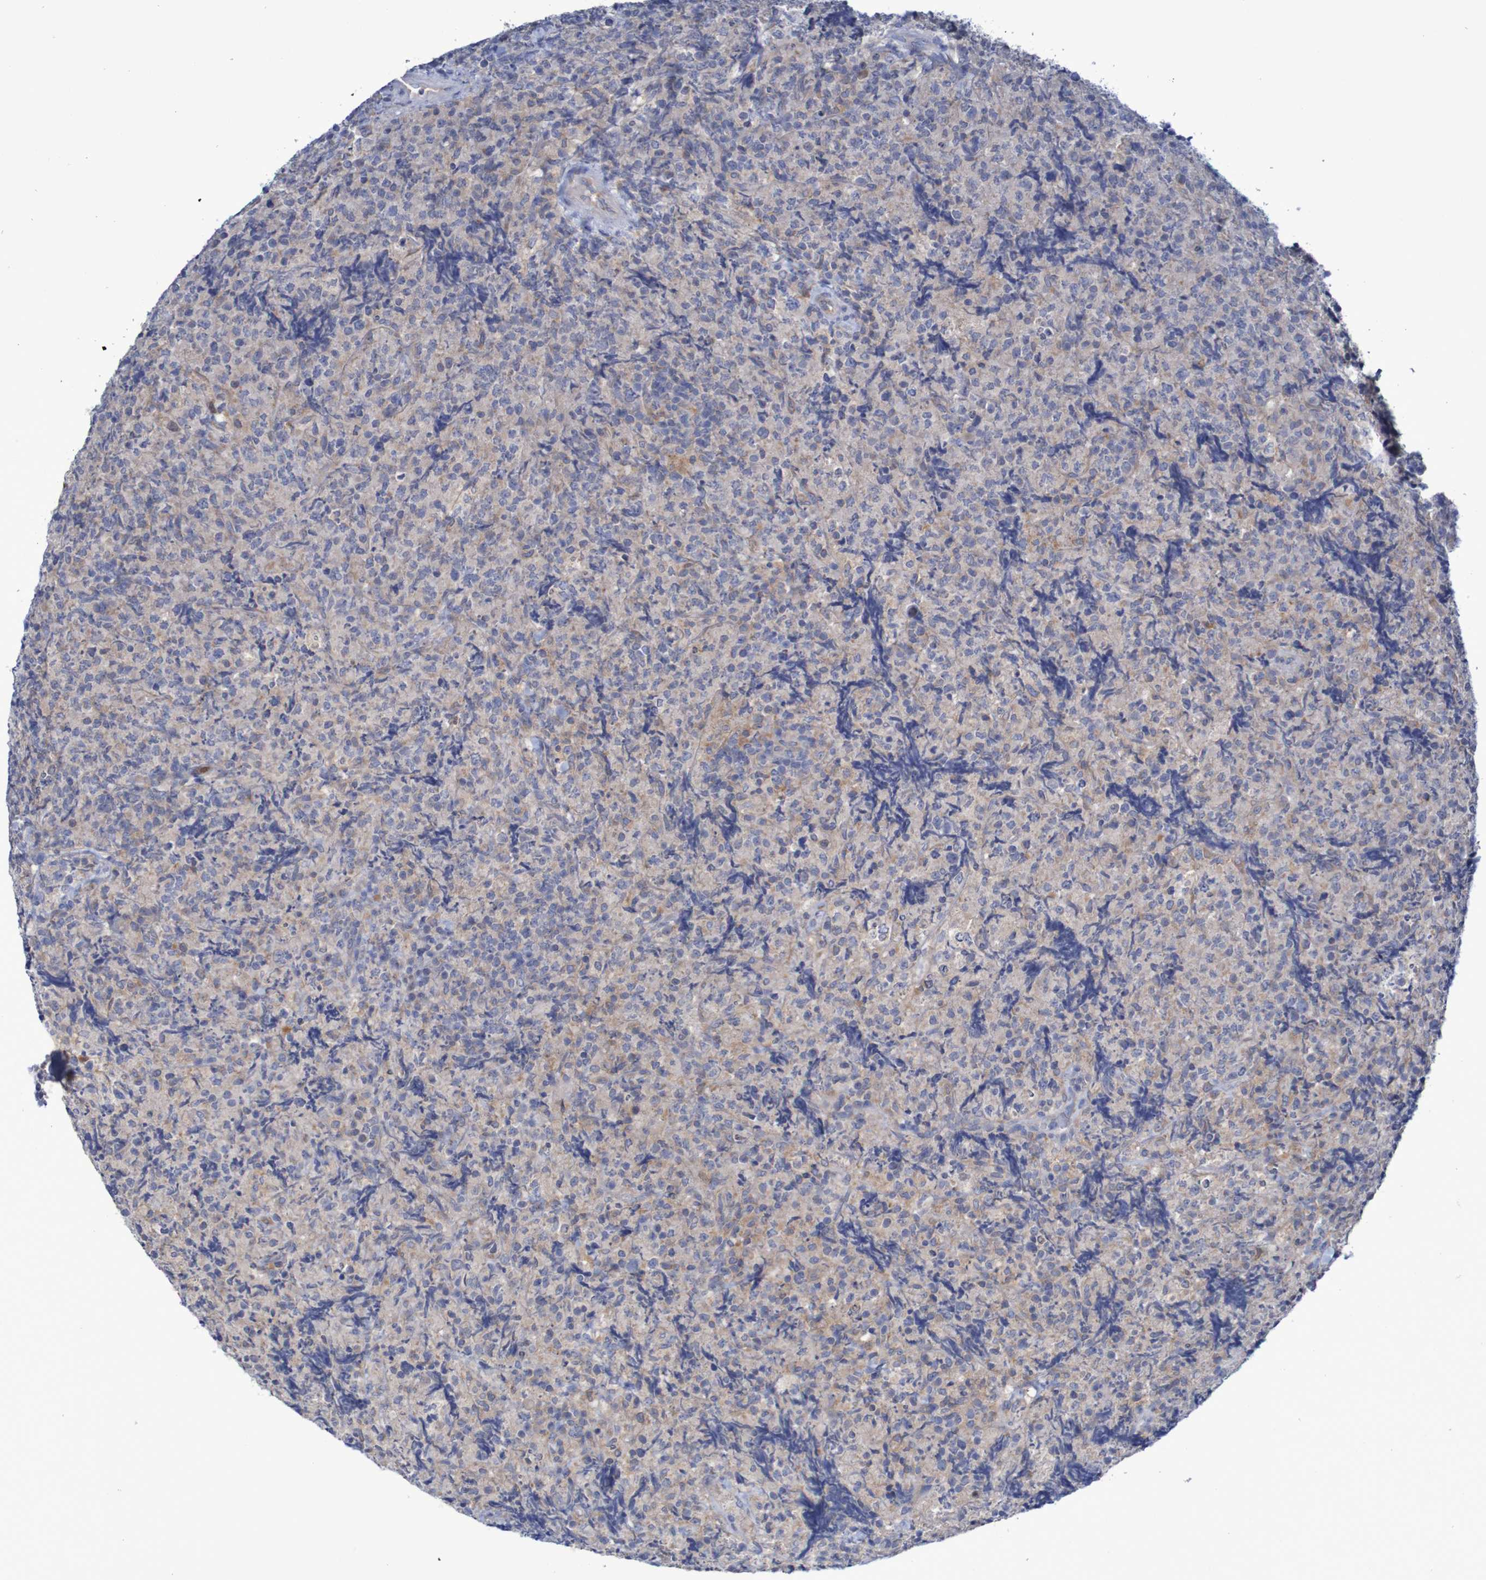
{"staining": {"intensity": "weak", "quantity": "<25%", "location": "cytoplasmic/membranous"}, "tissue": "lymphoma", "cell_type": "Tumor cells", "image_type": "cancer", "snomed": [{"axis": "morphology", "description": "Malignant lymphoma, non-Hodgkin's type, High grade"}, {"axis": "topography", "description": "Tonsil"}], "caption": "Immunohistochemical staining of malignant lymphoma, non-Hodgkin's type (high-grade) reveals no significant staining in tumor cells.", "gene": "PARP4", "patient": {"sex": "female", "age": 36}}